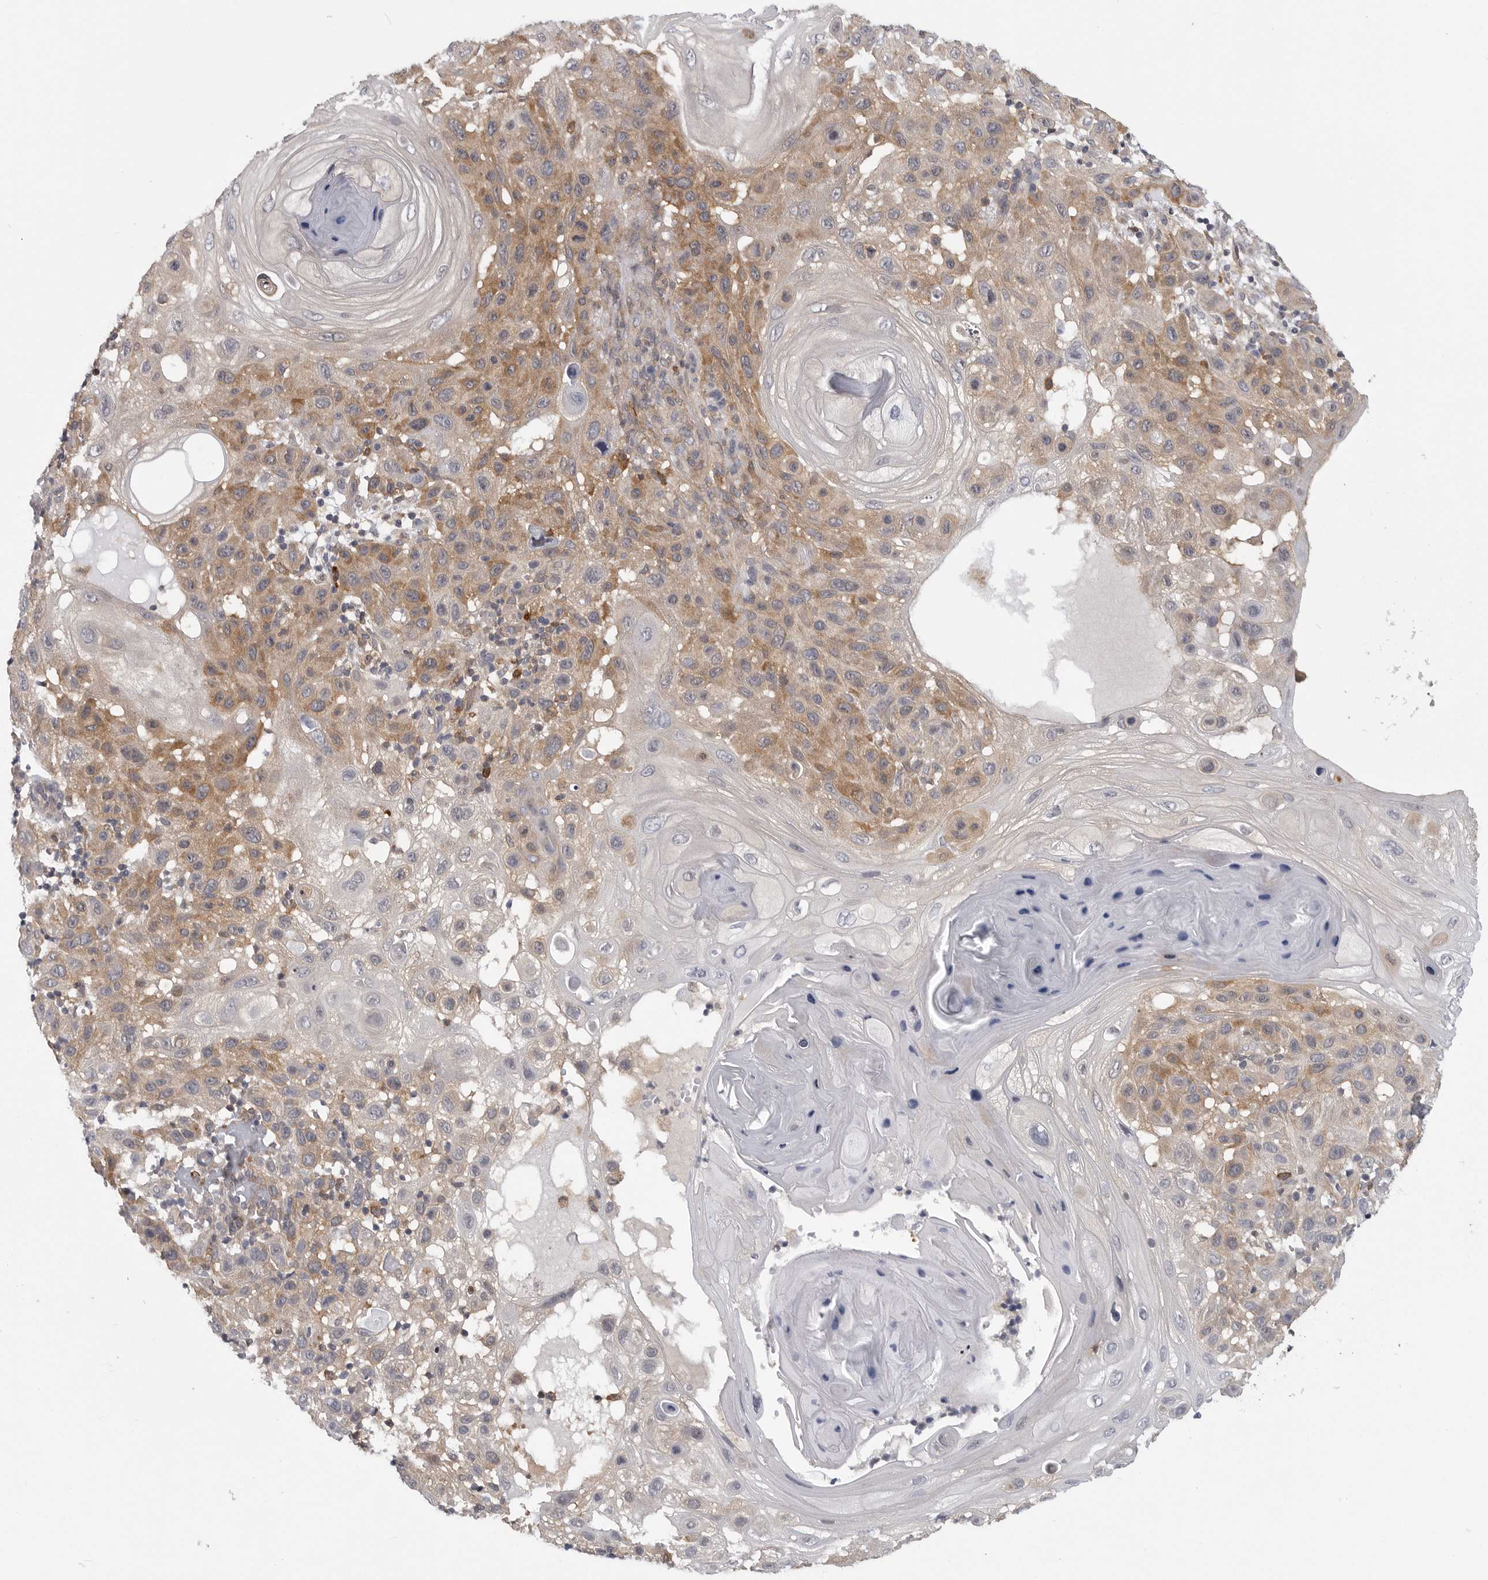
{"staining": {"intensity": "moderate", "quantity": ">75%", "location": "cytoplasmic/membranous"}, "tissue": "skin cancer", "cell_type": "Tumor cells", "image_type": "cancer", "snomed": [{"axis": "morphology", "description": "Normal tissue, NOS"}, {"axis": "morphology", "description": "Squamous cell carcinoma, NOS"}, {"axis": "topography", "description": "Skin"}], "caption": "Skin cancer (squamous cell carcinoma) stained with IHC reveals moderate cytoplasmic/membranous expression in about >75% of tumor cells.", "gene": "CACYBP", "patient": {"sex": "female", "age": 96}}